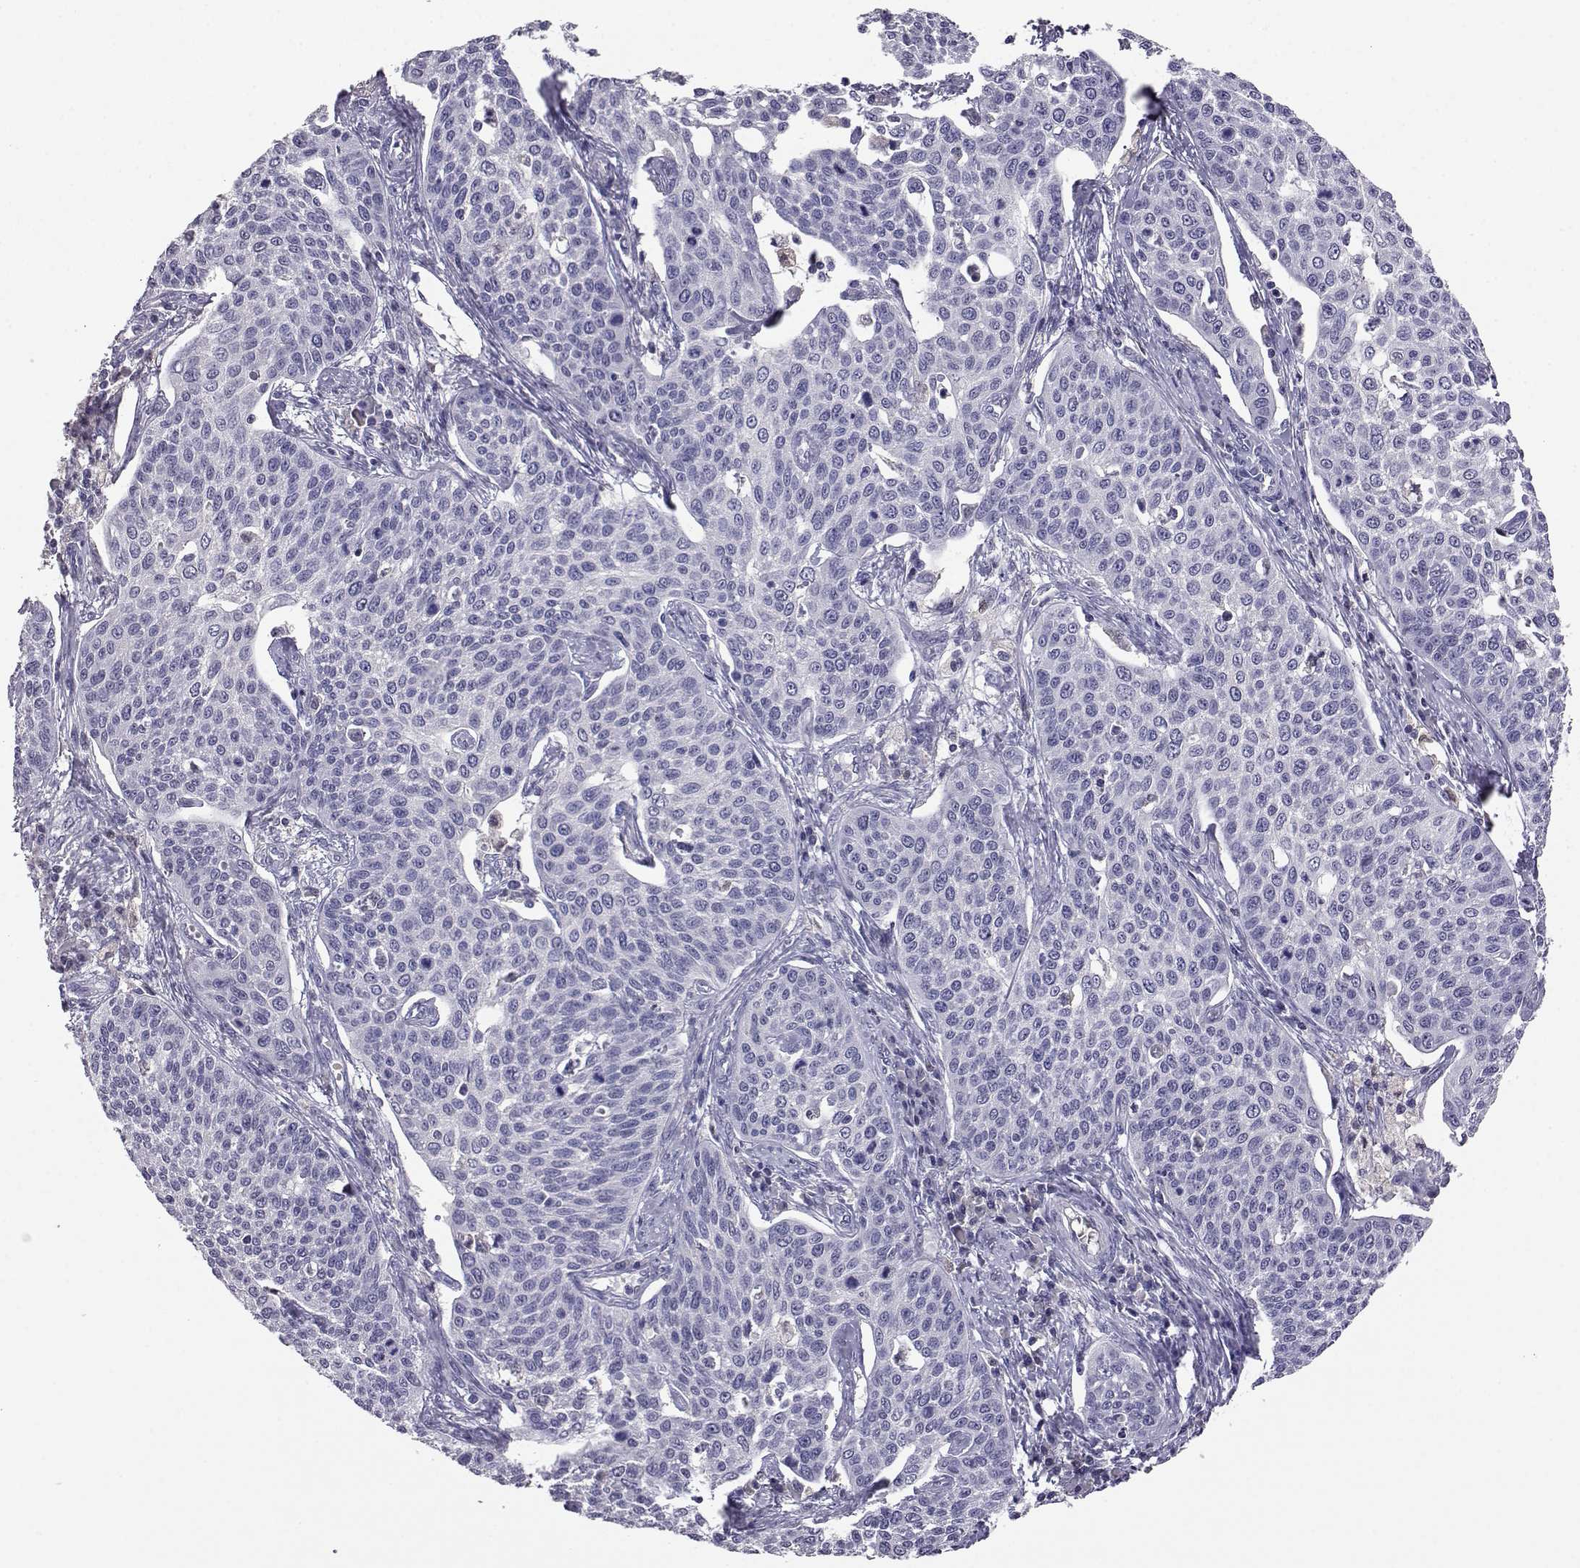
{"staining": {"intensity": "negative", "quantity": "none", "location": "none"}, "tissue": "cervical cancer", "cell_type": "Tumor cells", "image_type": "cancer", "snomed": [{"axis": "morphology", "description": "Squamous cell carcinoma, NOS"}, {"axis": "topography", "description": "Cervix"}], "caption": "Immunohistochemistry (IHC) of human cervical cancer reveals no staining in tumor cells.", "gene": "AKR1B1", "patient": {"sex": "female", "age": 34}}